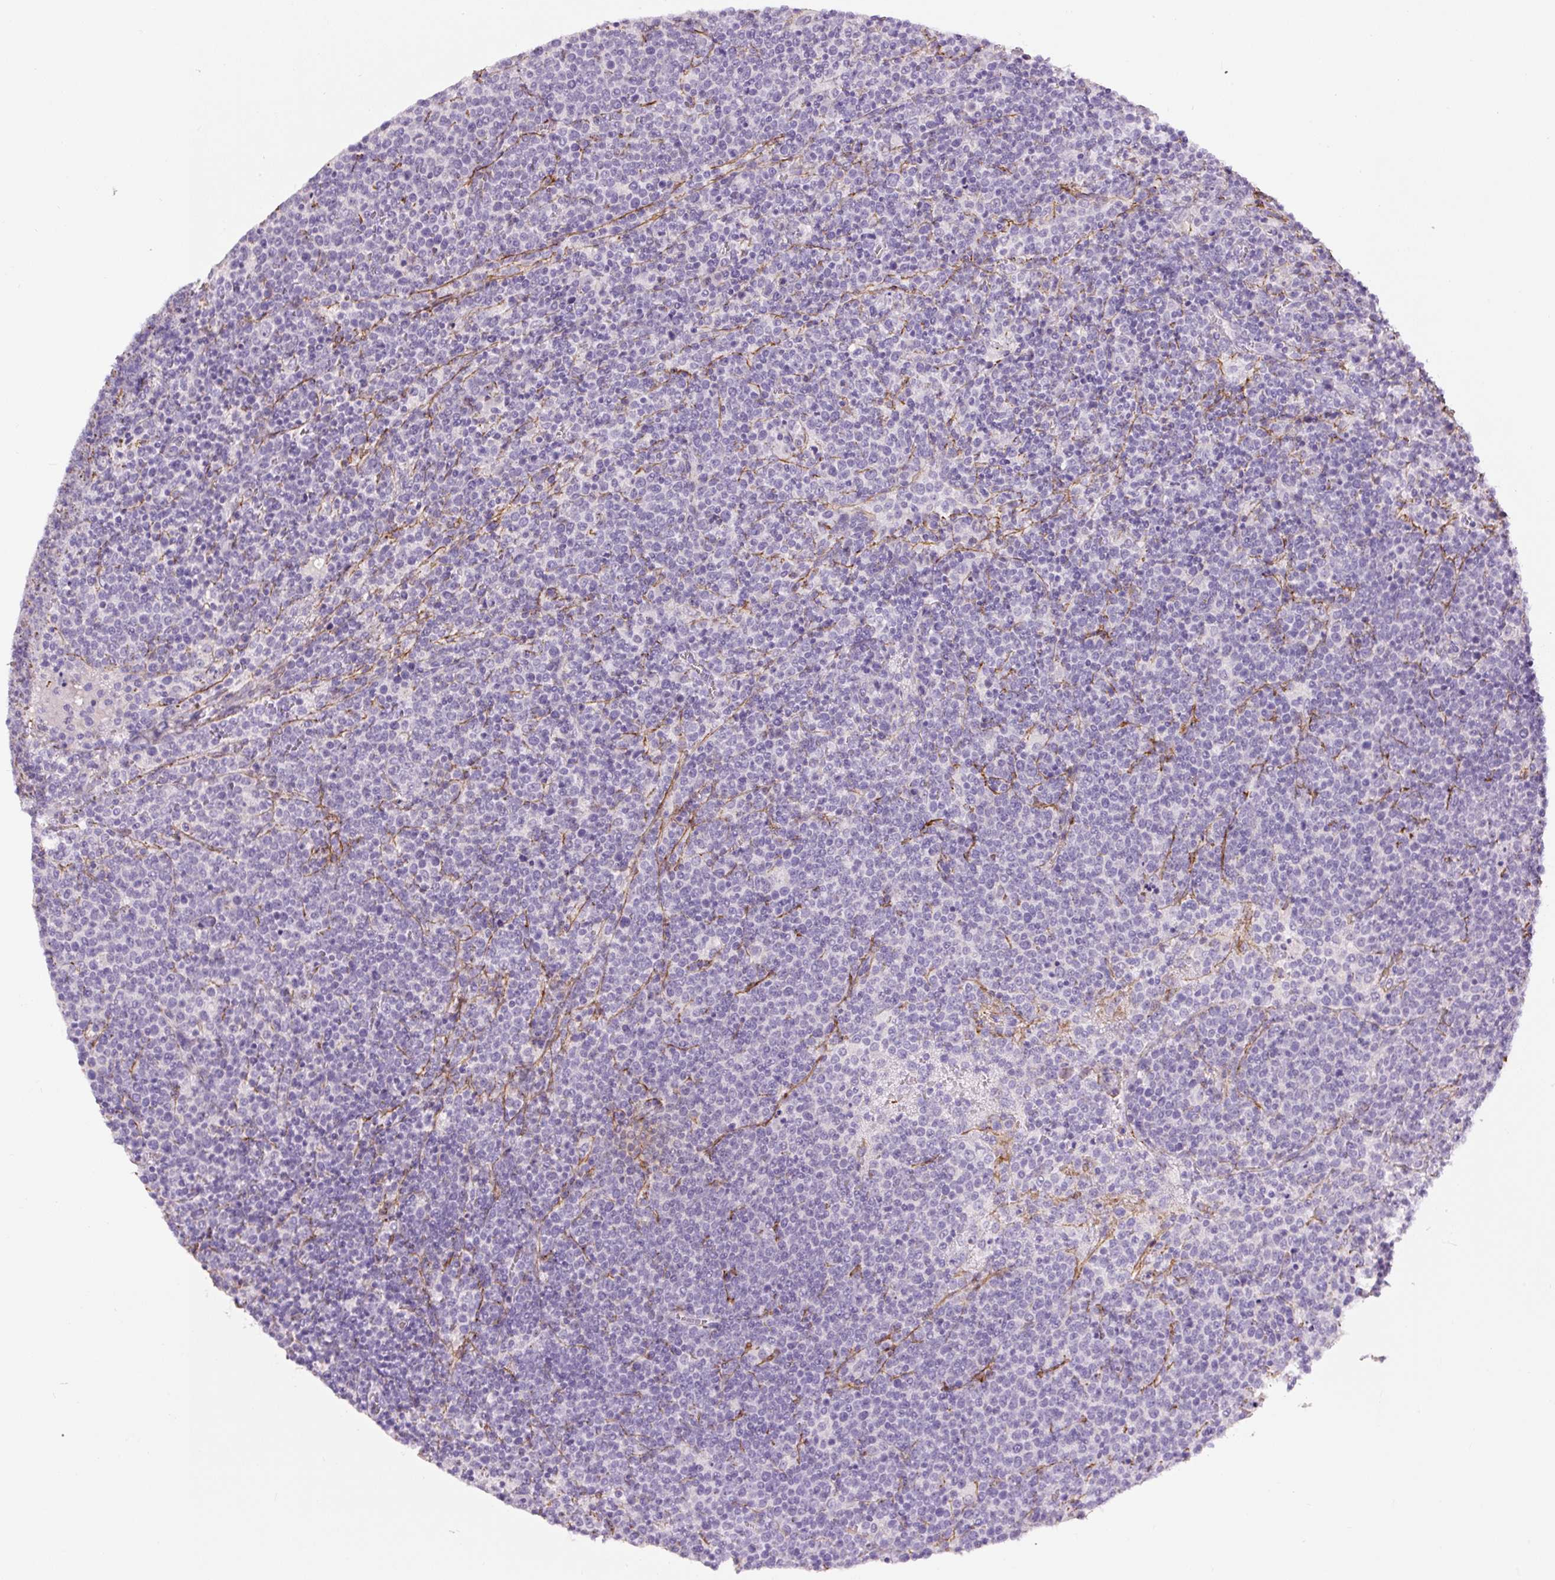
{"staining": {"intensity": "negative", "quantity": "none", "location": "none"}, "tissue": "lymphoma", "cell_type": "Tumor cells", "image_type": "cancer", "snomed": [{"axis": "morphology", "description": "Malignant lymphoma, non-Hodgkin's type, High grade"}, {"axis": "topography", "description": "Lymph node"}], "caption": "Tumor cells are negative for protein expression in human lymphoma.", "gene": "FBN1", "patient": {"sex": "male", "age": 61}}